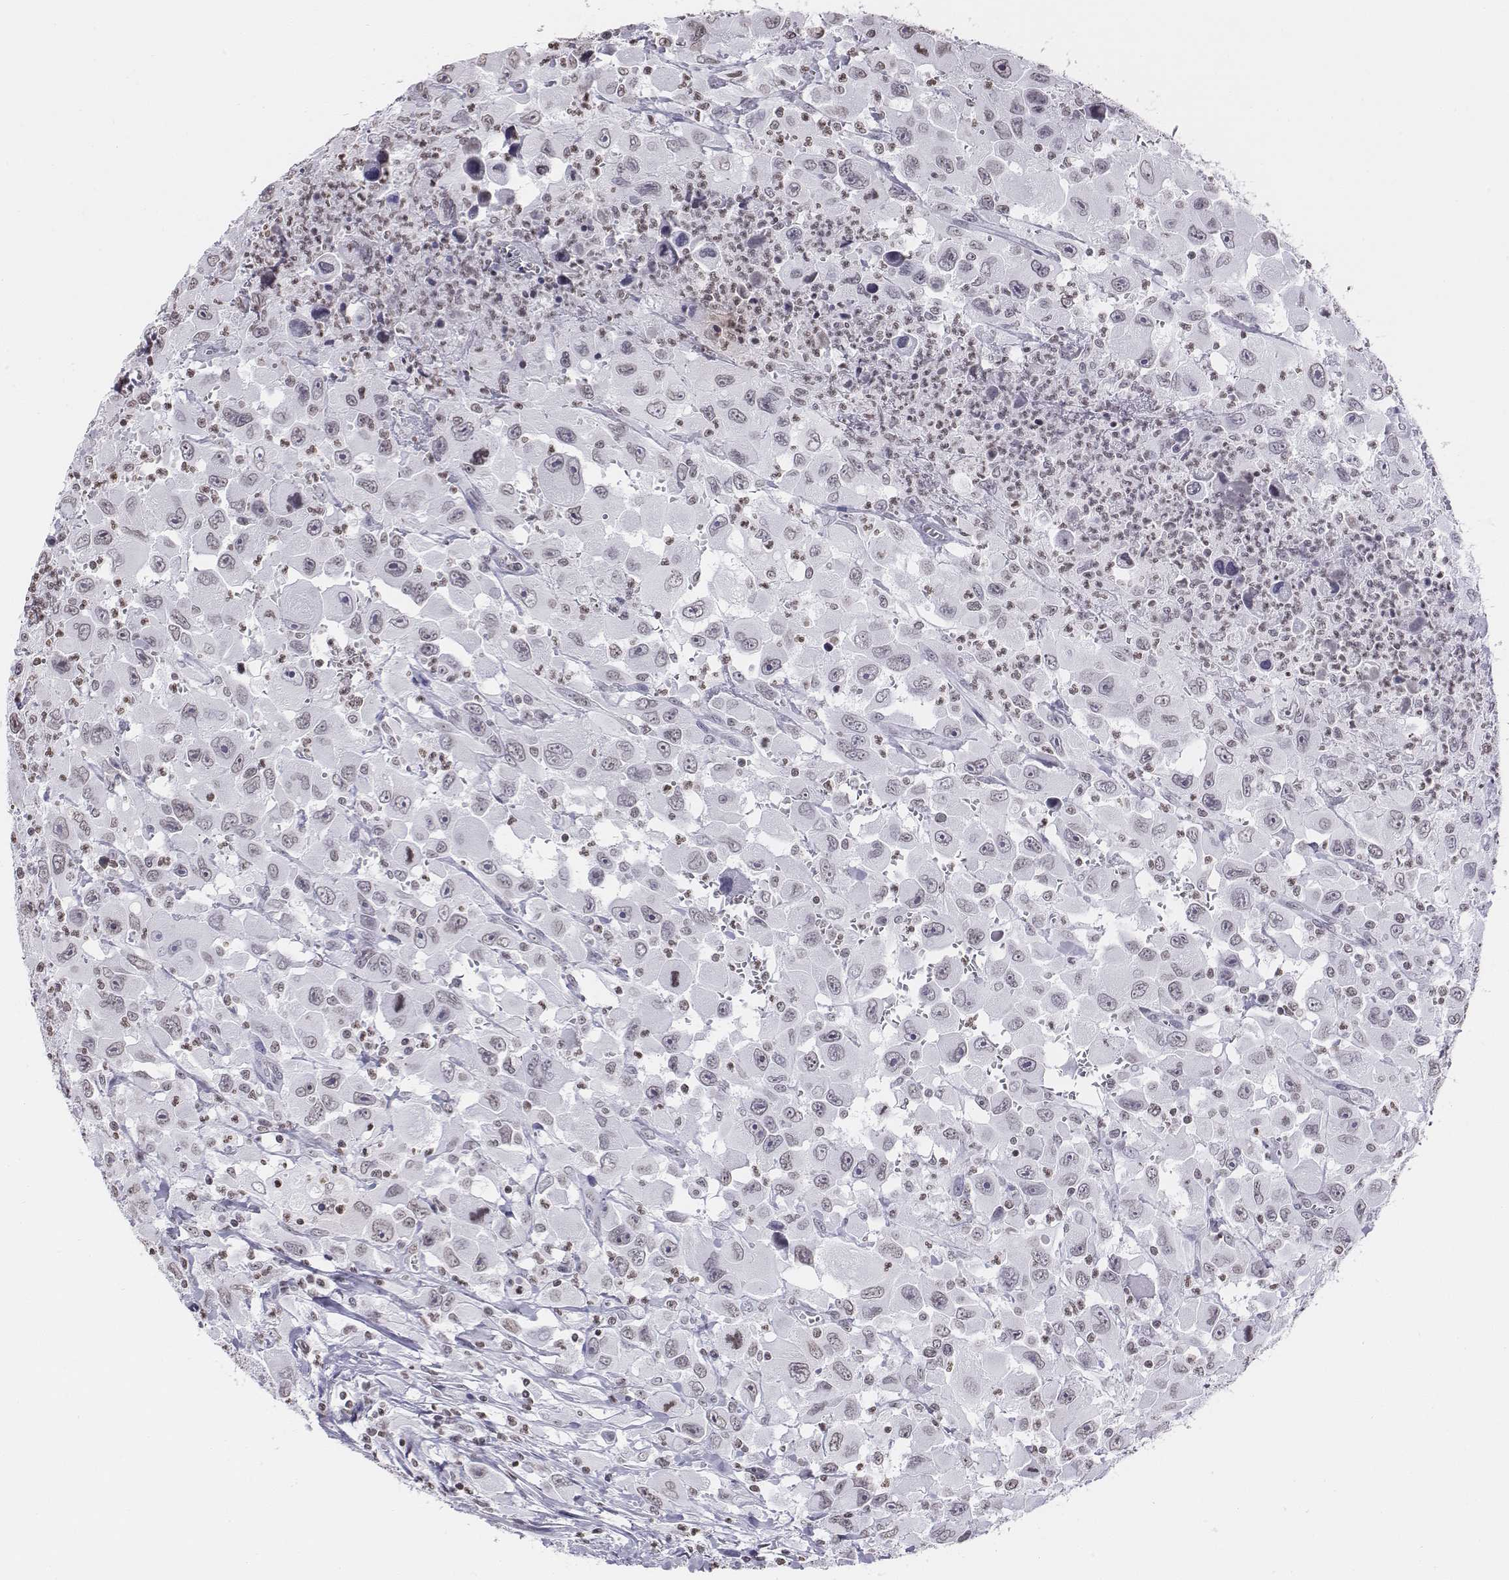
{"staining": {"intensity": "negative", "quantity": "none", "location": "none"}, "tissue": "head and neck cancer", "cell_type": "Tumor cells", "image_type": "cancer", "snomed": [{"axis": "morphology", "description": "Squamous cell carcinoma, NOS"}, {"axis": "morphology", "description": "Squamous cell carcinoma, metastatic, NOS"}, {"axis": "topography", "description": "Oral tissue"}, {"axis": "topography", "description": "Head-Neck"}], "caption": "DAB (3,3'-diaminobenzidine) immunohistochemical staining of head and neck cancer (squamous cell carcinoma) shows no significant staining in tumor cells. Brightfield microscopy of immunohistochemistry stained with DAB (3,3'-diaminobenzidine) (brown) and hematoxylin (blue), captured at high magnification.", "gene": "BARHL1", "patient": {"sex": "female", "age": 85}}